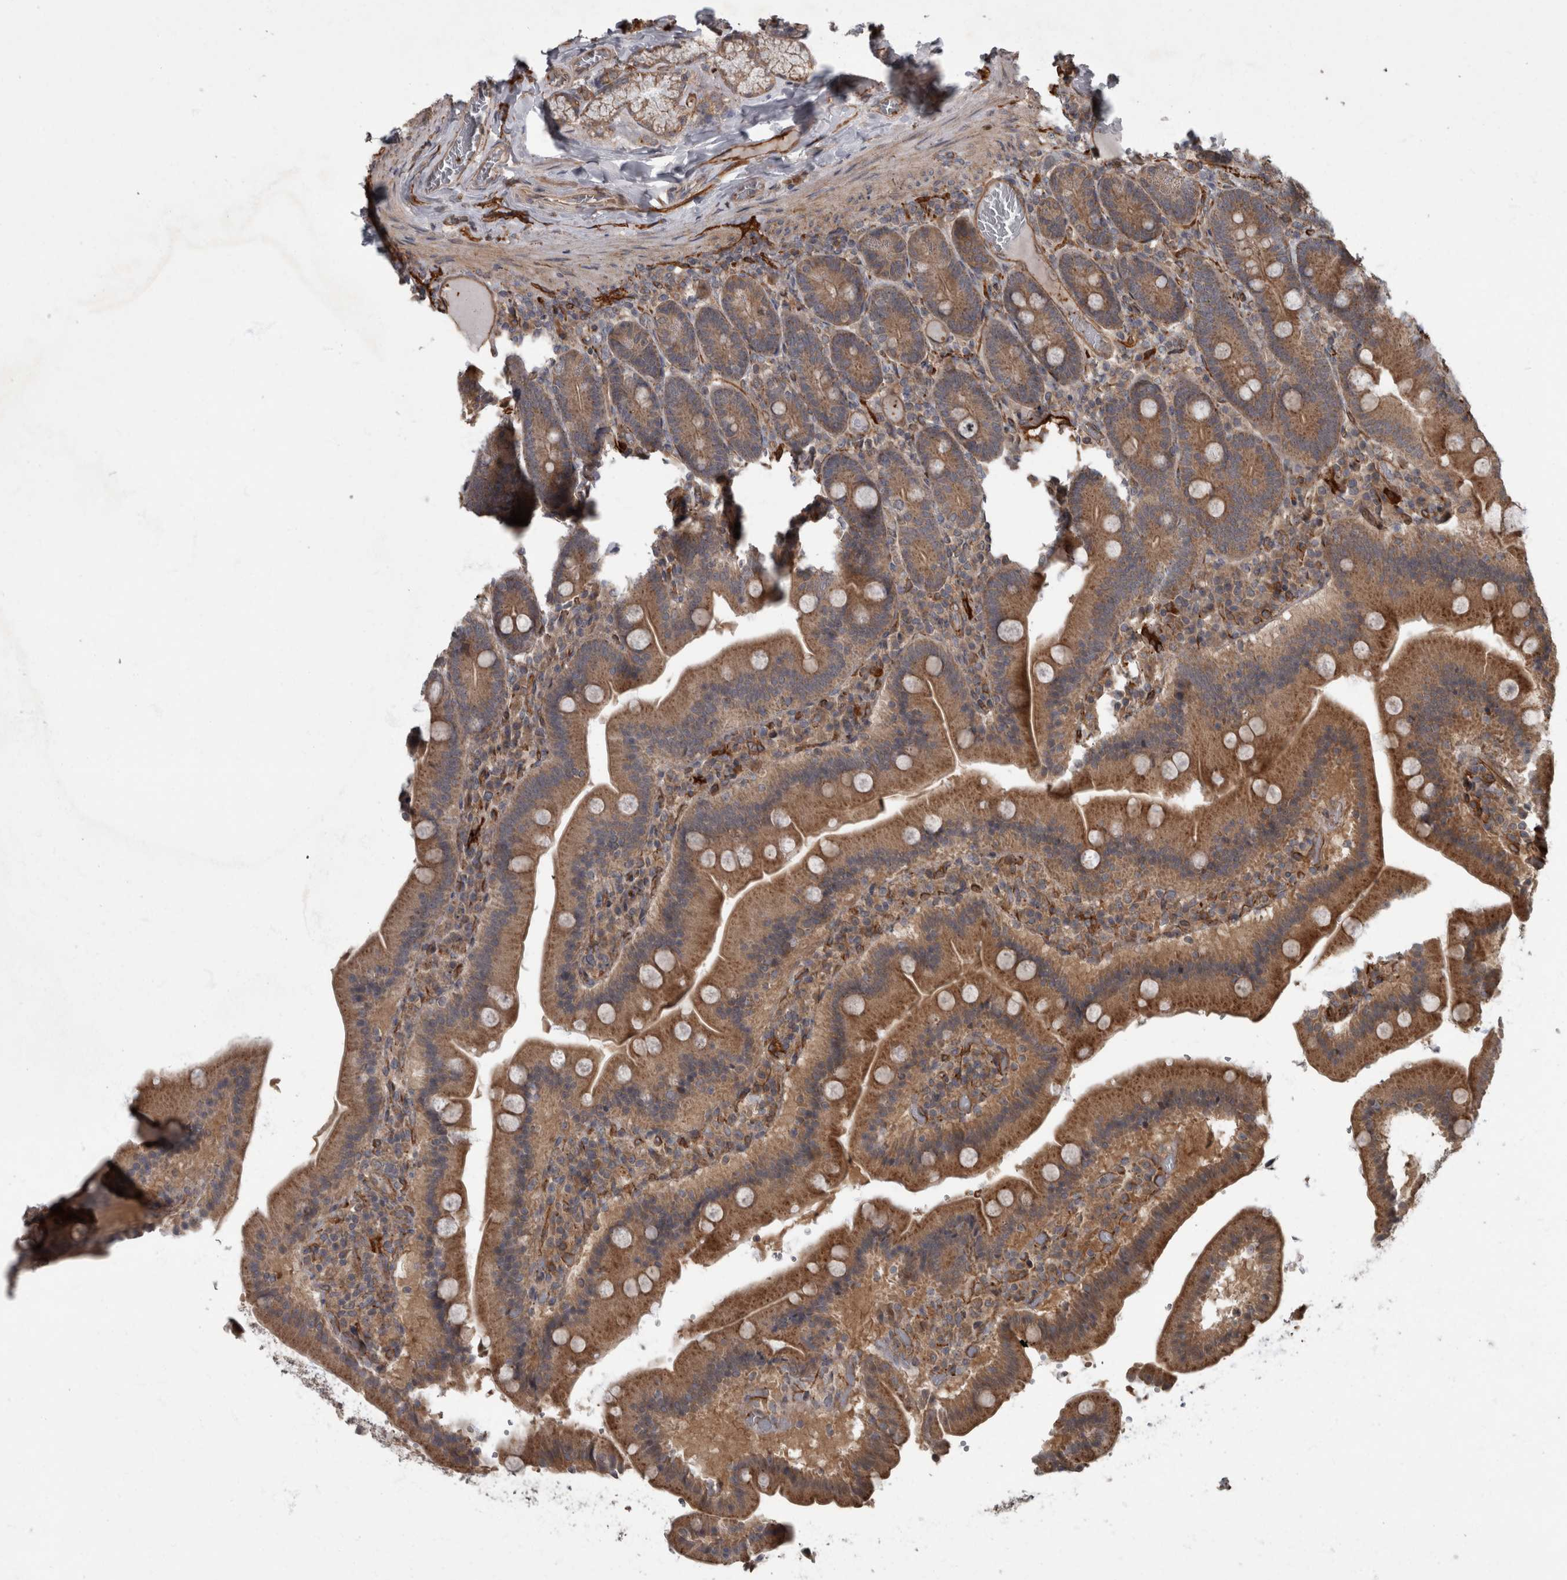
{"staining": {"intensity": "moderate", "quantity": ">75%", "location": "cytoplasmic/membranous"}, "tissue": "duodenum", "cell_type": "Glandular cells", "image_type": "normal", "snomed": [{"axis": "morphology", "description": "Normal tissue, NOS"}, {"axis": "topography", "description": "Duodenum"}], "caption": "IHC of benign duodenum exhibits medium levels of moderate cytoplasmic/membranous positivity in approximately >75% of glandular cells.", "gene": "VEGFD", "patient": {"sex": "female", "age": 62}}